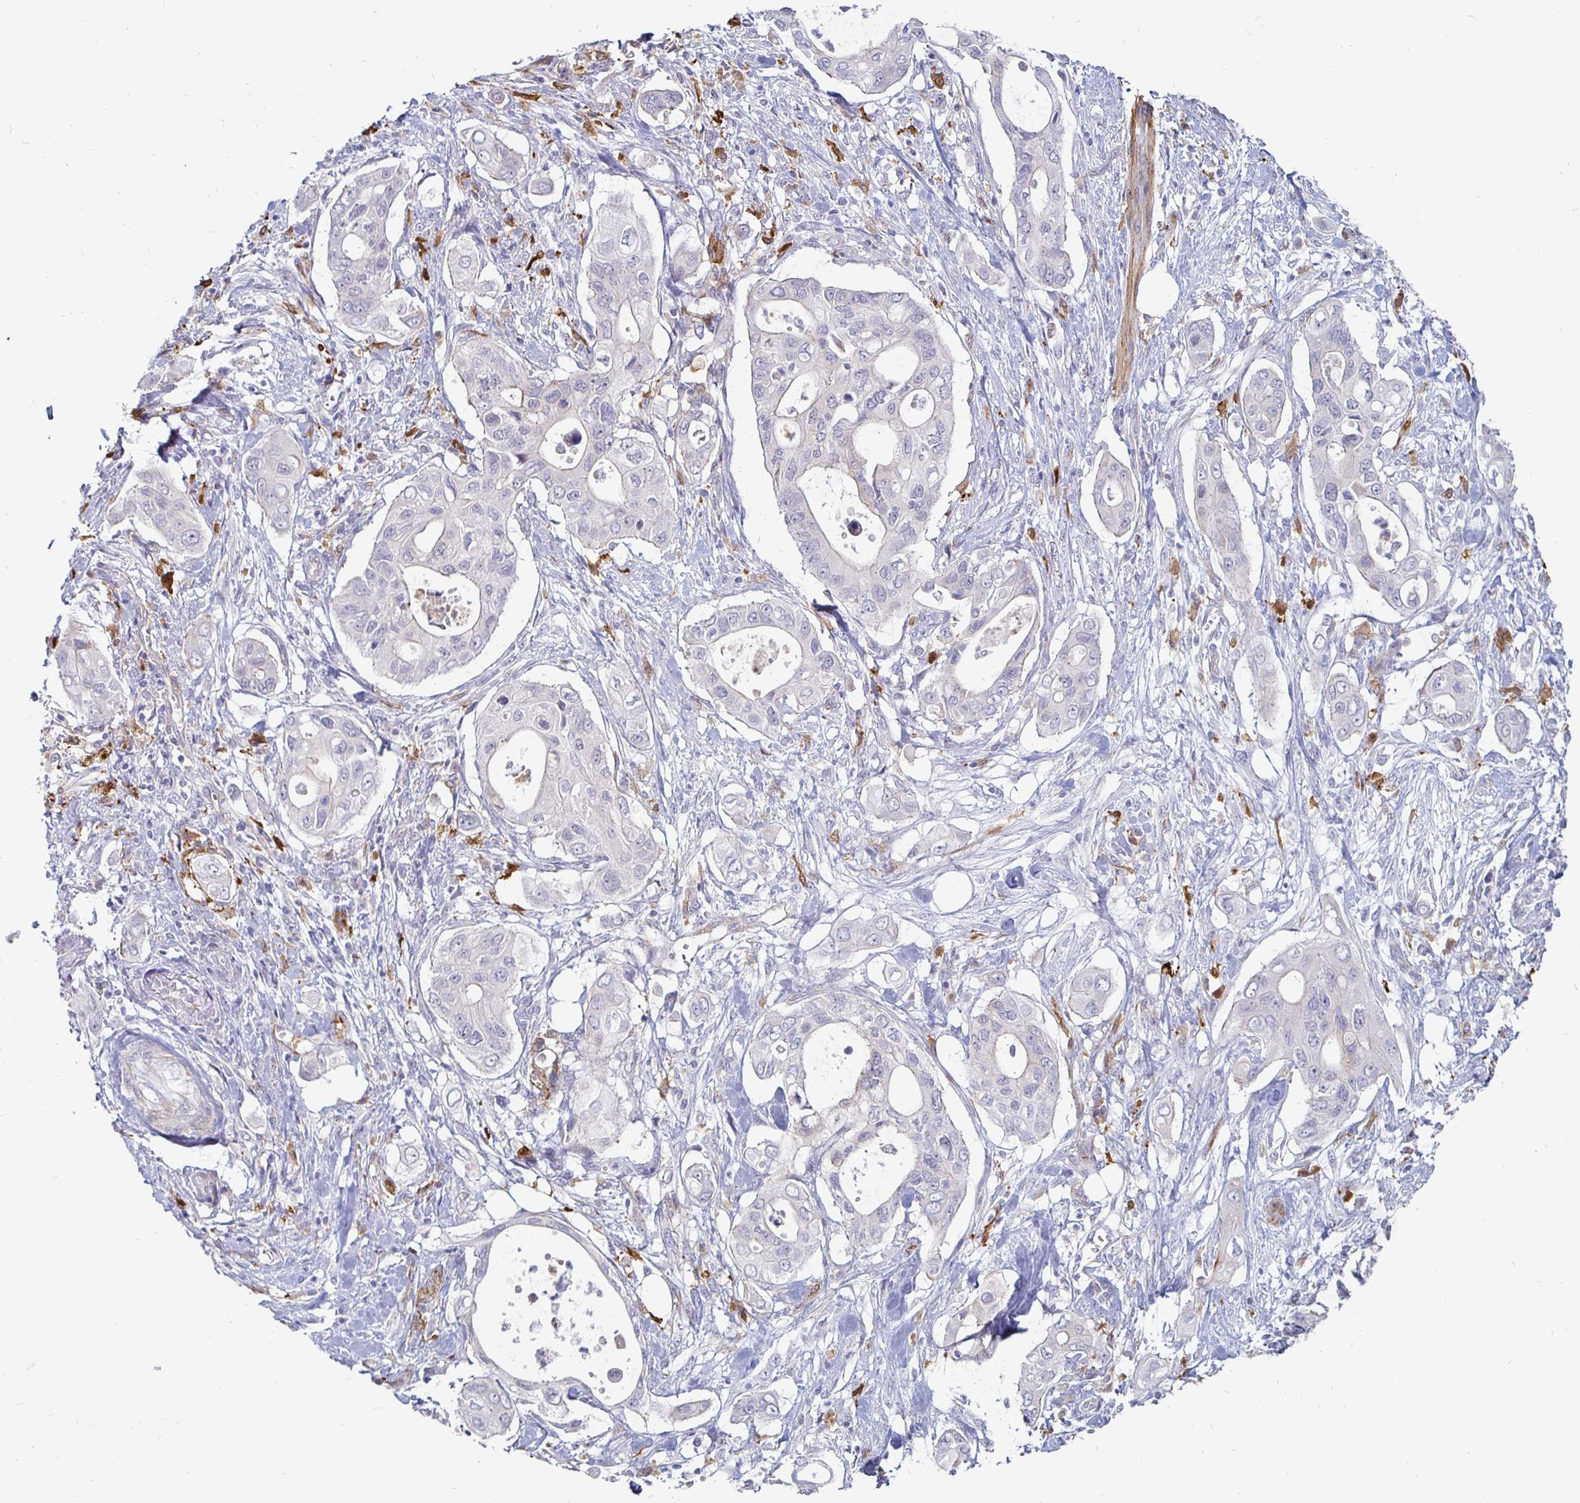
{"staining": {"intensity": "negative", "quantity": "none", "location": "none"}, "tissue": "pancreatic cancer", "cell_type": "Tumor cells", "image_type": "cancer", "snomed": [{"axis": "morphology", "description": "Adenocarcinoma, NOS"}, {"axis": "topography", "description": "Pancreas"}], "caption": "Tumor cells are negative for brown protein staining in pancreatic cancer. (IHC, brightfield microscopy, high magnification).", "gene": "CCDC85A", "patient": {"sex": "female", "age": 63}}